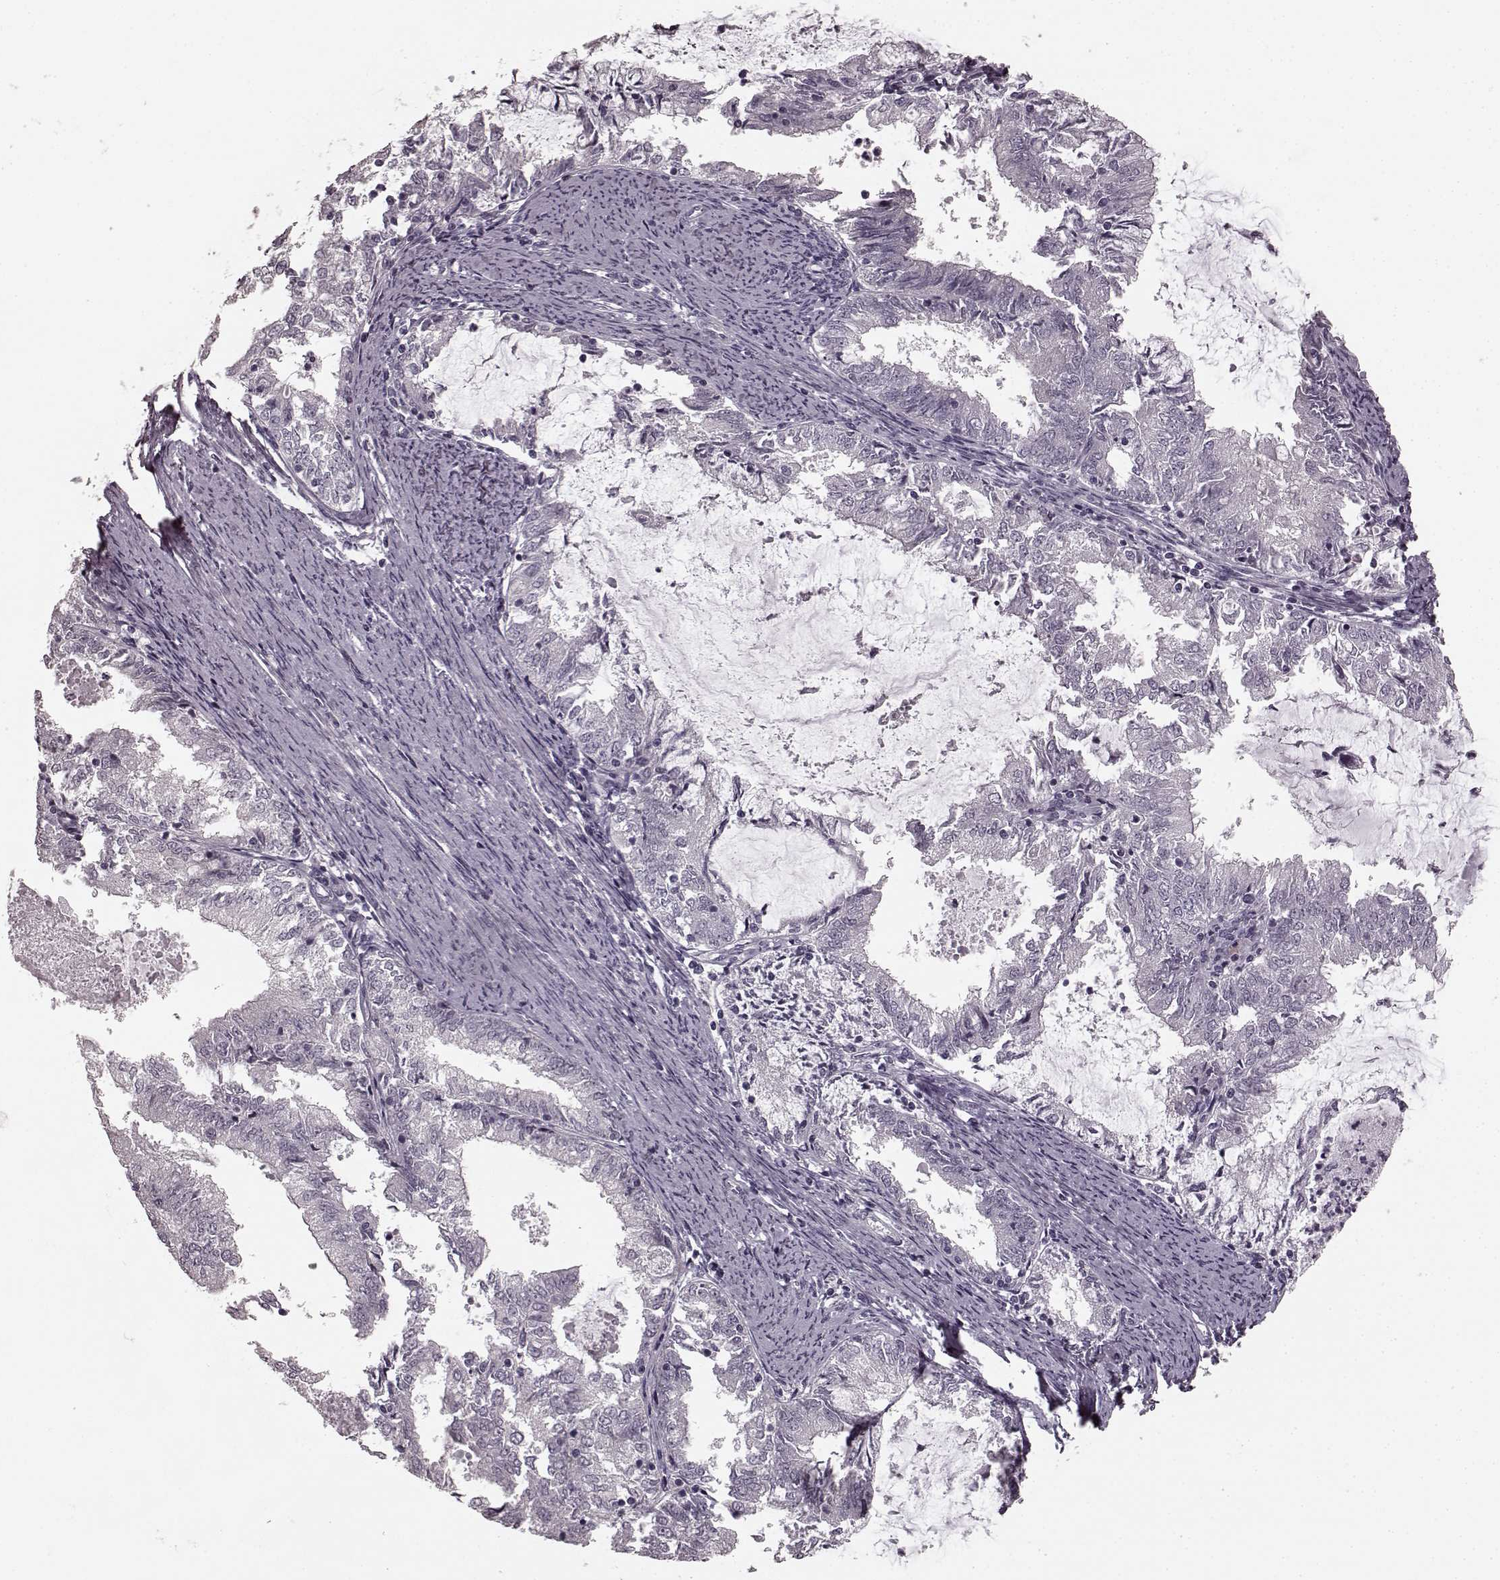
{"staining": {"intensity": "negative", "quantity": "none", "location": "none"}, "tissue": "endometrial cancer", "cell_type": "Tumor cells", "image_type": "cancer", "snomed": [{"axis": "morphology", "description": "Adenocarcinoma, NOS"}, {"axis": "topography", "description": "Endometrium"}], "caption": "A histopathology image of adenocarcinoma (endometrial) stained for a protein shows no brown staining in tumor cells.", "gene": "PRKCE", "patient": {"sex": "female", "age": 57}}